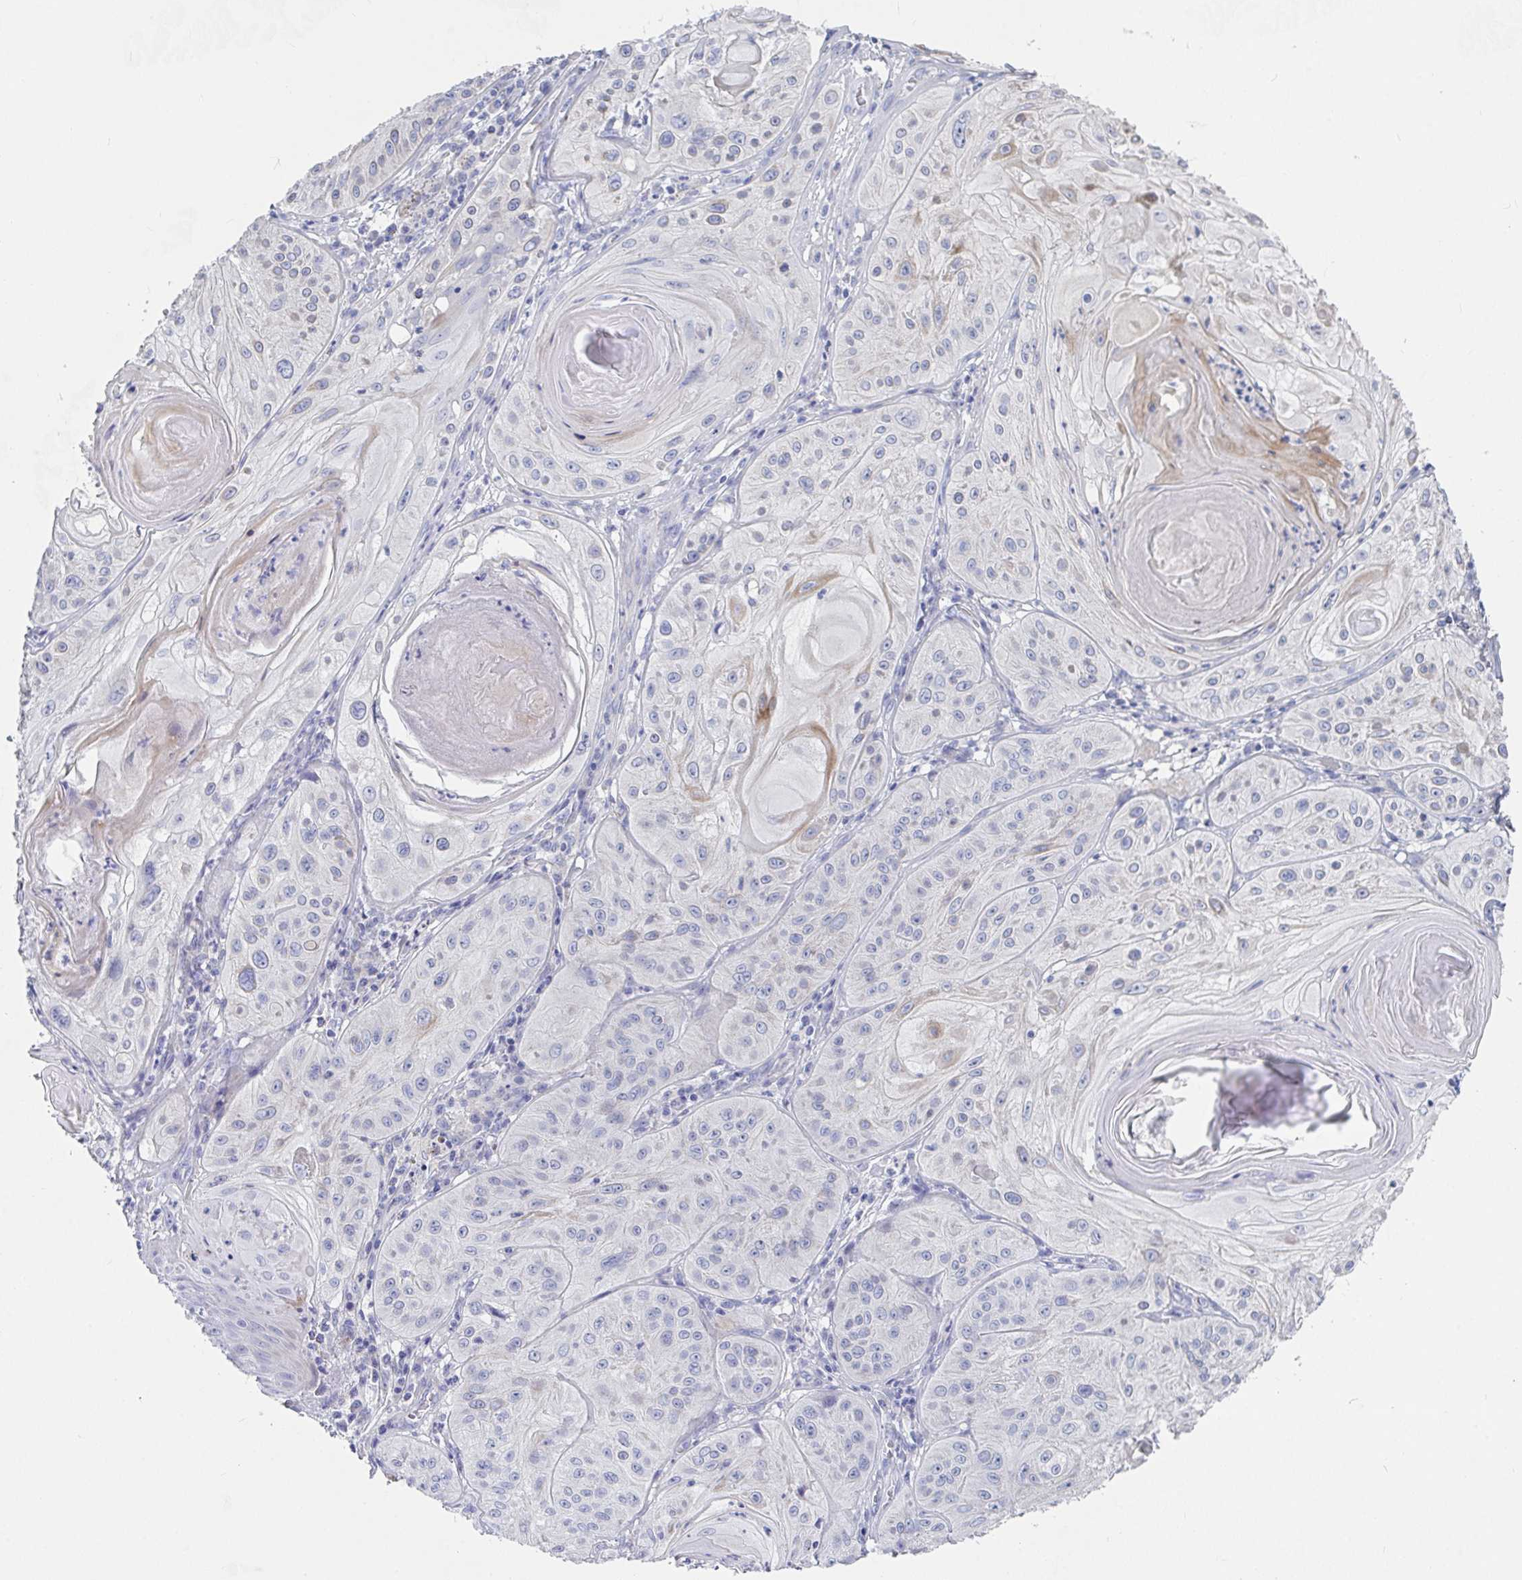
{"staining": {"intensity": "negative", "quantity": "none", "location": "none"}, "tissue": "skin cancer", "cell_type": "Tumor cells", "image_type": "cancer", "snomed": [{"axis": "morphology", "description": "Squamous cell carcinoma, NOS"}, {"axis": "topography", "description": "Skin"}], "caption": "Tumor cells are negative for brown protein staining in squamous cell carcinoma (skin).", "gene": "ZNF561", "patient": {"sex": "male", "age": 85}}